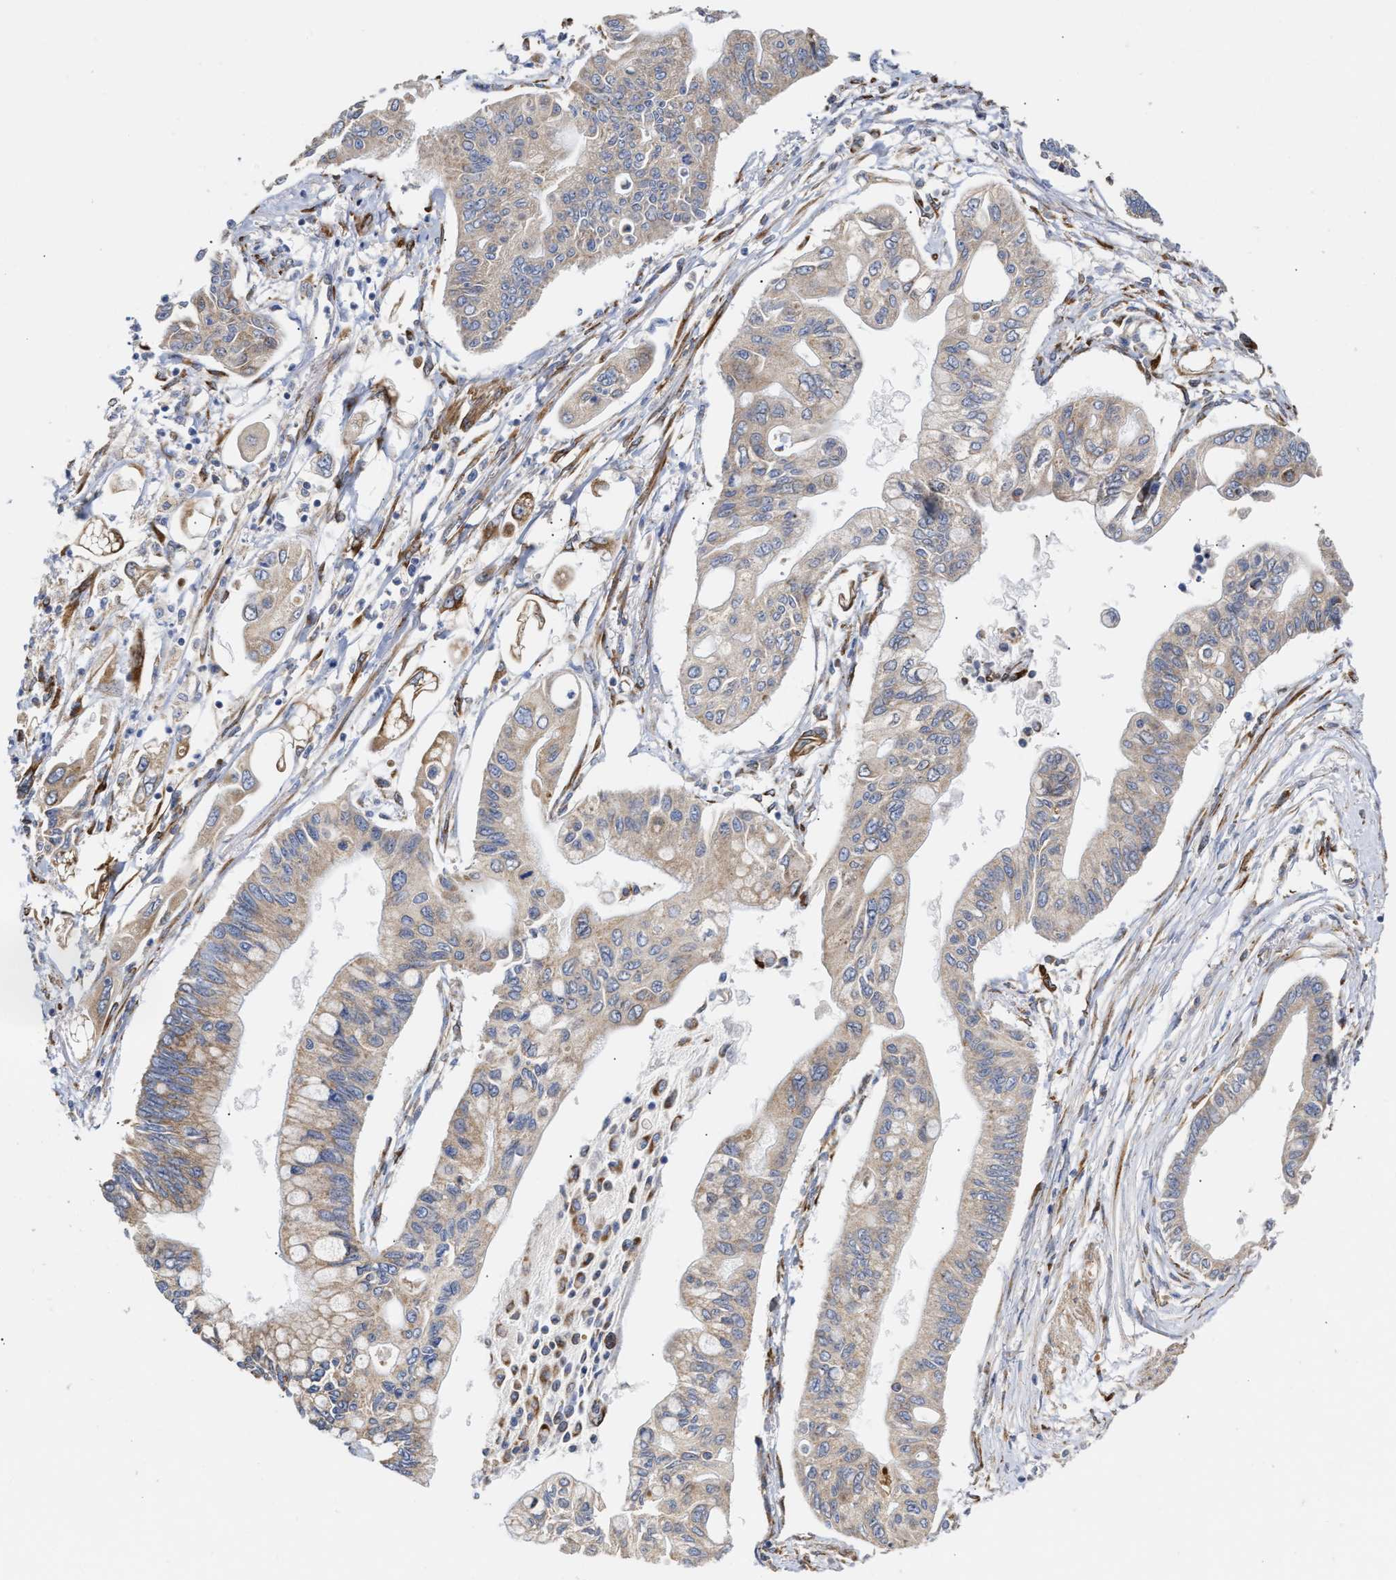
{"staining": {"intensity": "weak", "quantity": "25%-75%", "location": "cytoplasmic/membranous"}, "tissue": "pancreatic cancer", "cell_type": "Tumor cells", "image_type": "cancer", "snomed": [{"axis": "morphology", "description": "Adenocarcinoma, NOS"}, {"axis": "topography", "description": "Pancreas"}], "caption": "Tumor cells display low levels of weak cytoplasmic/membranous staining in approximately 25%-75% of cells in adenocarcinoma (pancreatic).", "gene": "MALSU1", "patient": {"sex": "female", "age": 77}}